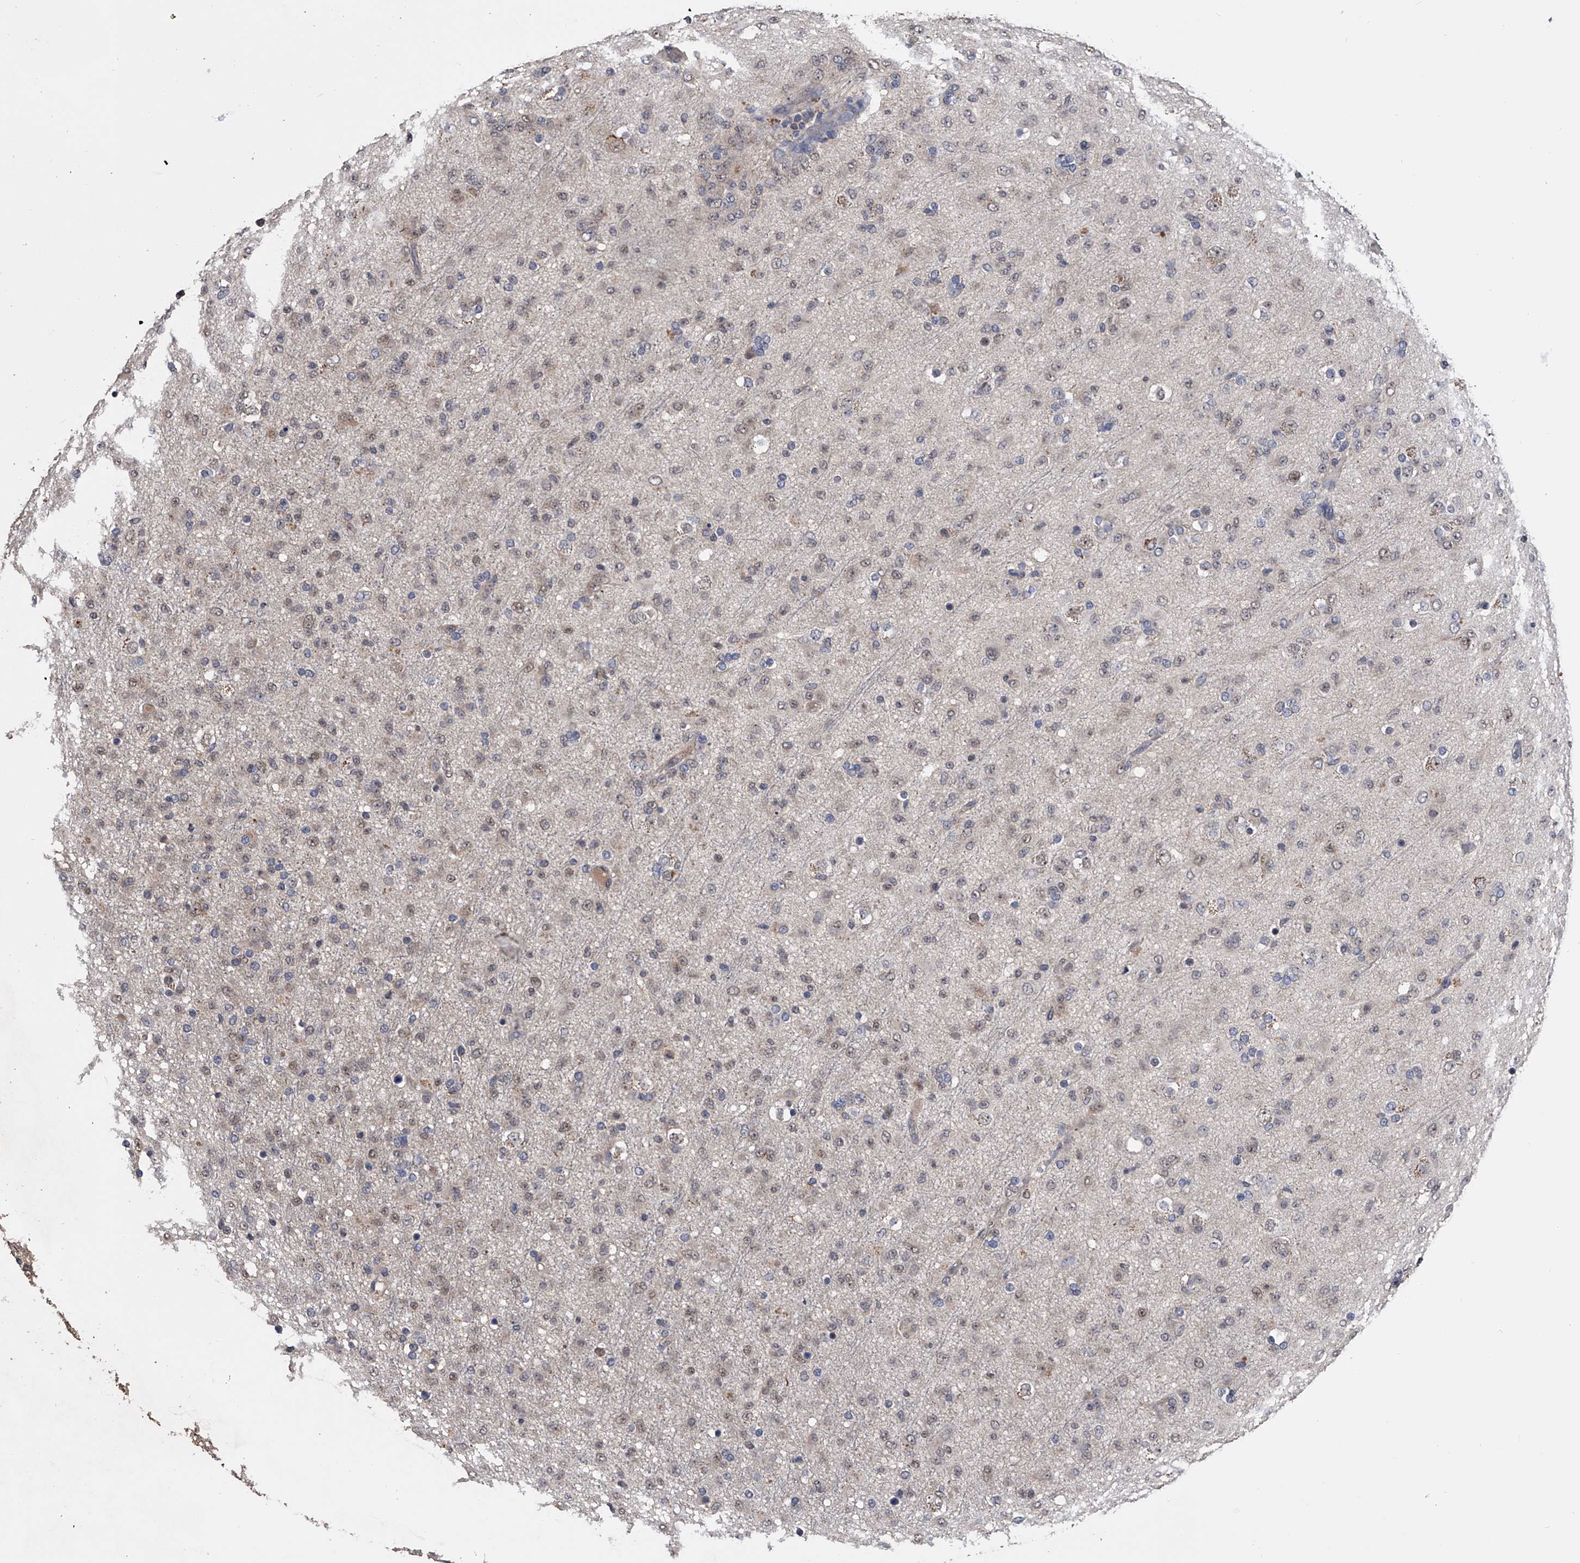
{"staining": {"intensity": "negative", "quantity": "none", "location": "none"}, "tissue": "glioma", "cell_type": "Tumor cells", "image_type": "cancer", "snomed": [{"axis": "morphology", "description": "Glioma, malignant, Low grade"}, {"axis": "topography", "description": "Brain"}], "caption": "Protein analysis of low-grade glioma (malignant) displays no significant positivity in tumor cells.", "gene": "EFCAB7", "patient": {"sex": "male", "age": 65}}